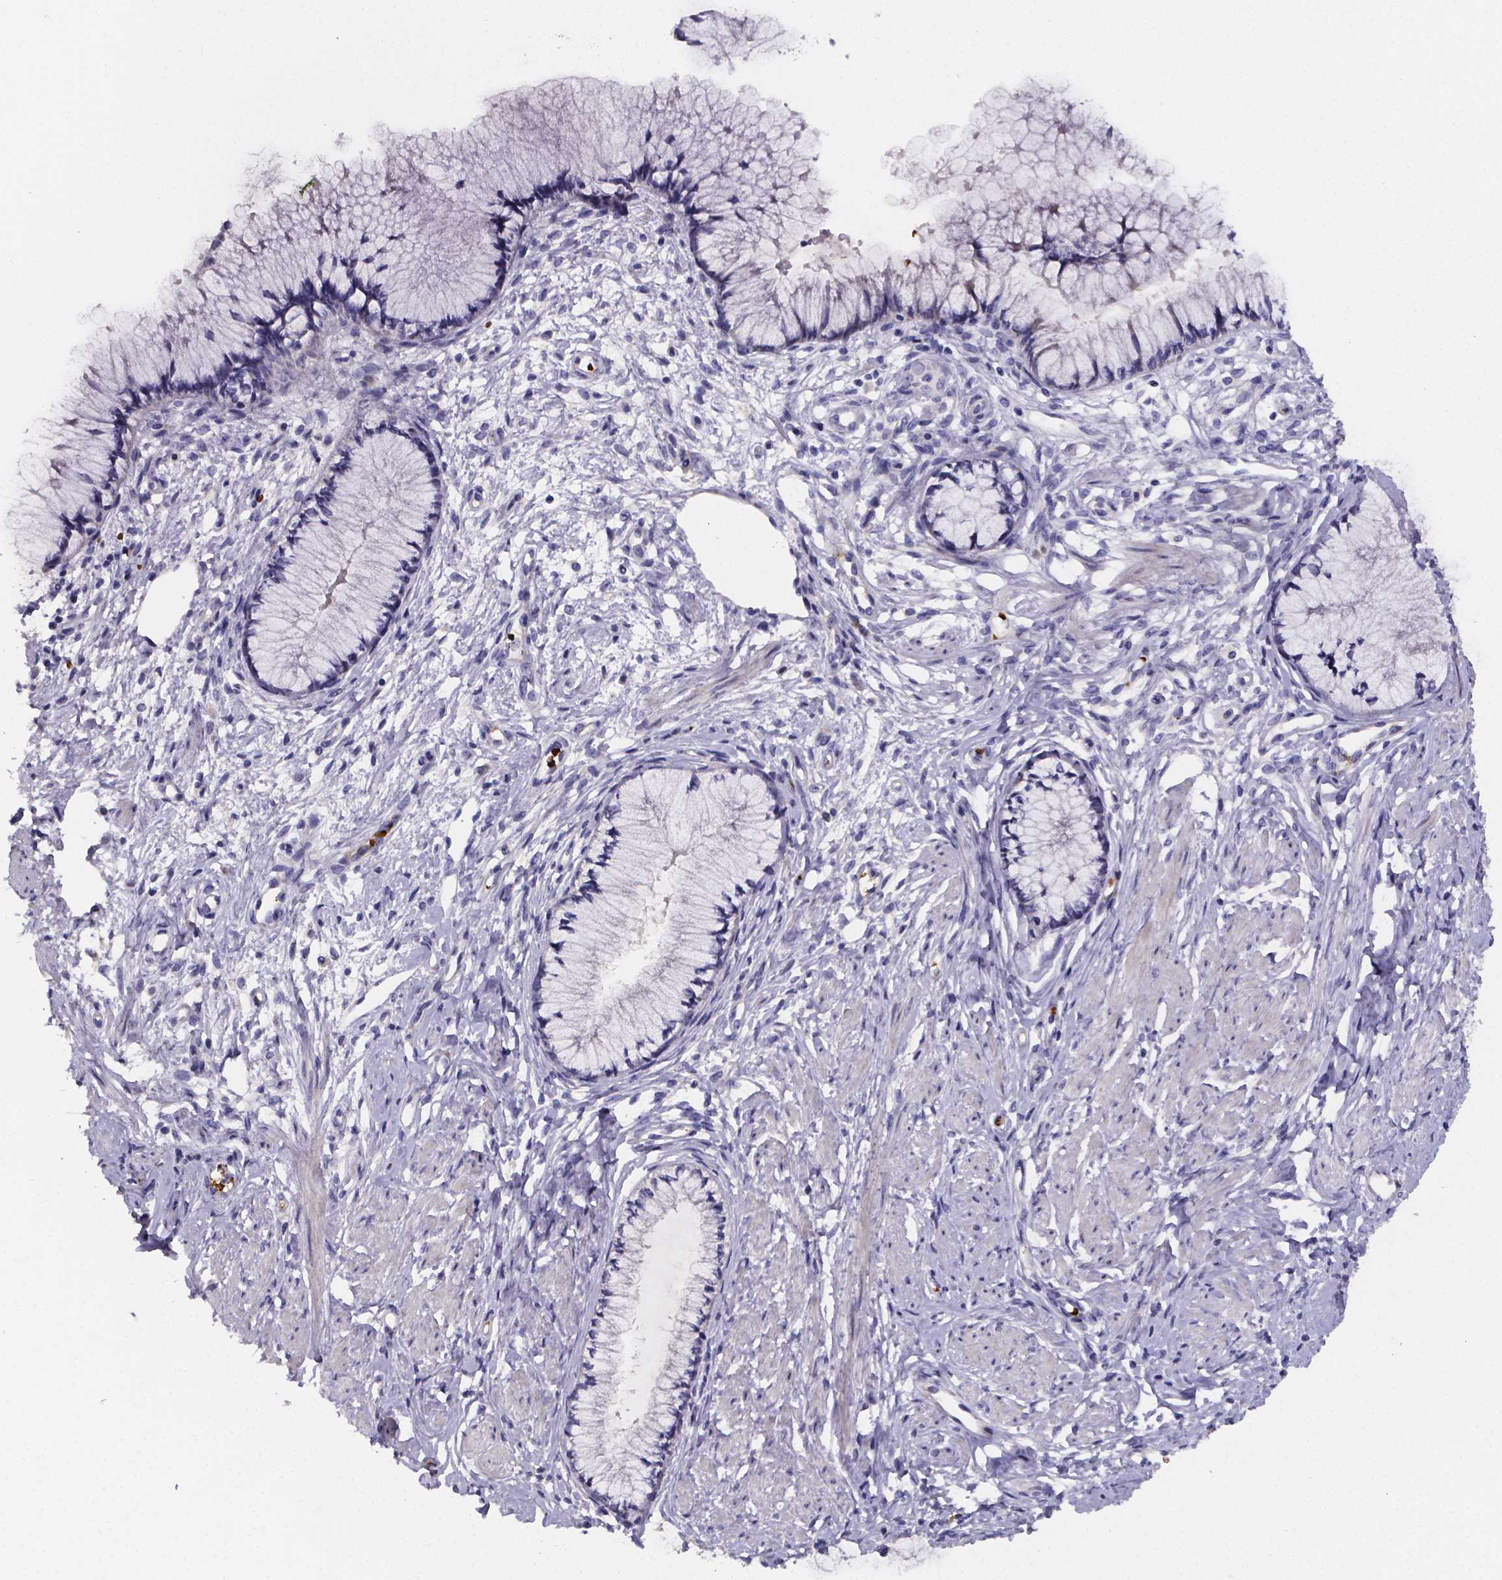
{"staining": {"intensity": "negative", "quantity": "none", "location": "none"}, "tissue": "cervix", "cell_type": "Glandular cells", "image_type": "normal", "snomed": [{"axis": "morphology", "description": "Normal tissue, NOS"}, {"axis": "topography", "description": "Cervix"}], "caption": "Glandular cells are negative for protein expression in normal human cervix. (DAB IHC visualized using brightfield microscopy, high magnification).", "gene": "GABRA3", "patient": {"sex": "female", "age": 37}}